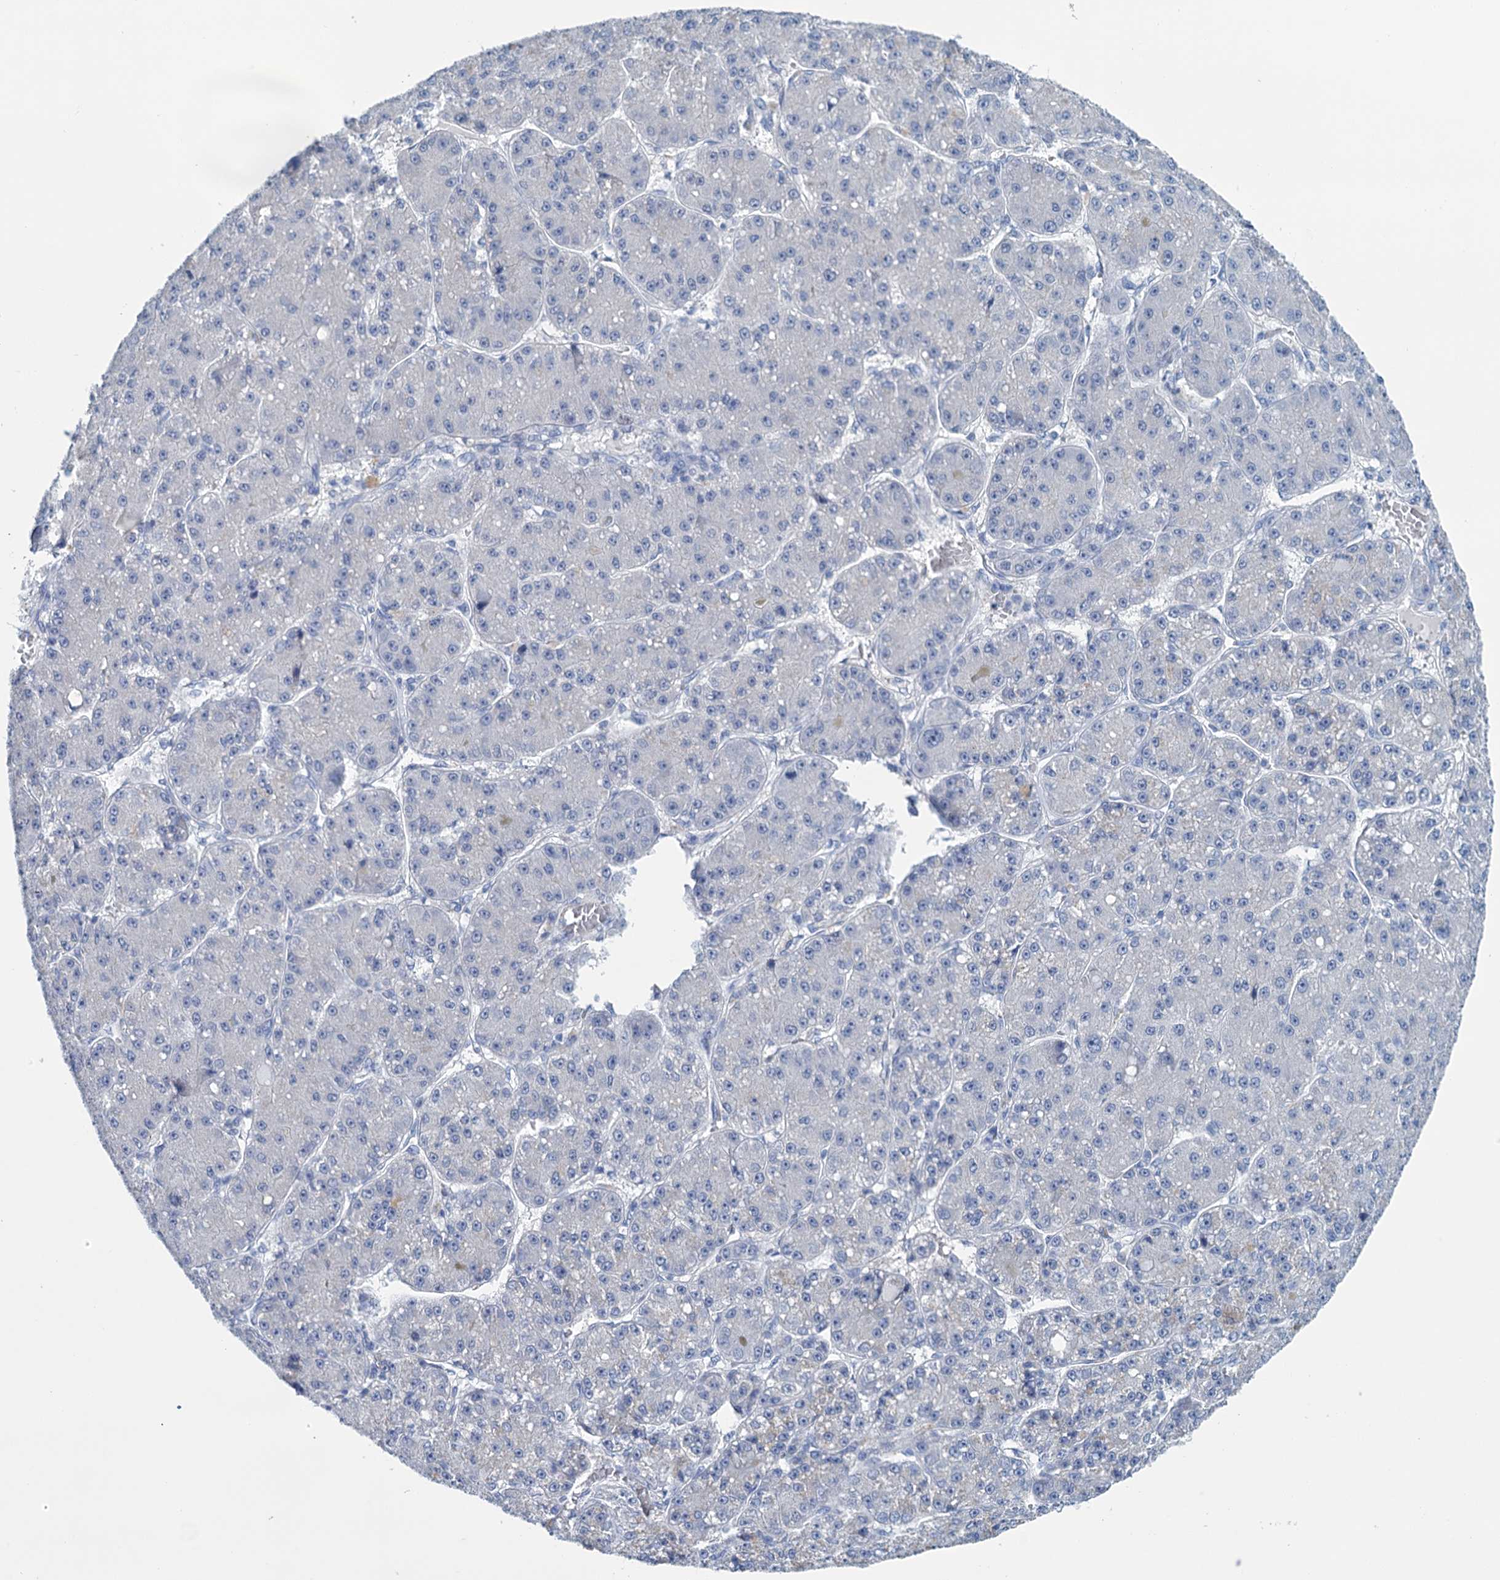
{"staining": {"intensity": "negative", "quantity": "none", "location": "none"}, "tissue": "liver cancer", "cell_type": "Tumor cells", "image_type": "cancer", "snomed": [{"axis": "morphology", "description": "Carcinoma, Hepatocellular, NOS"}, {"axis": "topography", "description": "Liver"}], "caption": "The photomicrograph demonstrates no staining of tumor cells in liver cancer (hepatocellular carcinoma).", "gene": "MYOZ3", "patient": {"sex": "male", "age": 67}}